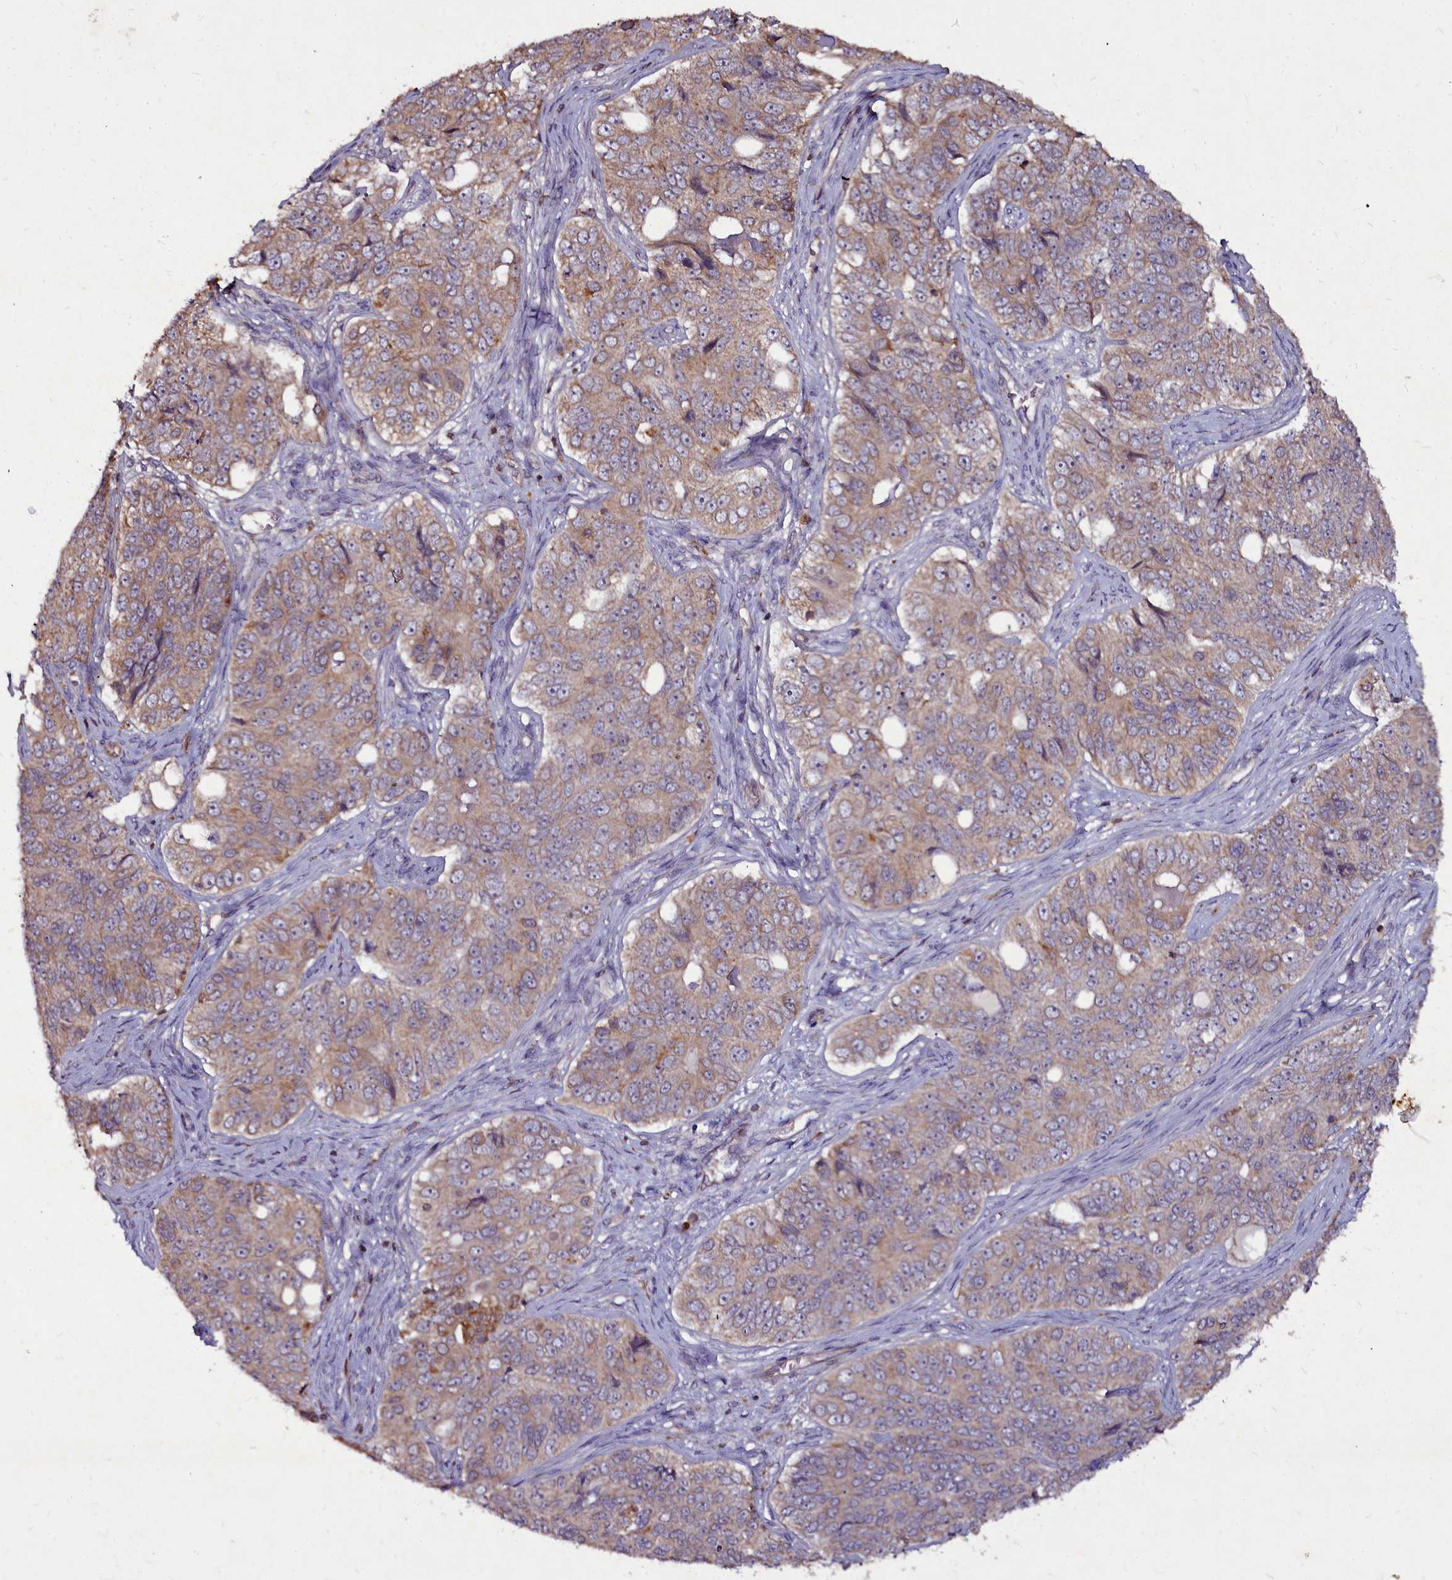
{"staining": {"intensity": "moderate", "quantity": "<25%", "location": "cytoplasmic/membranous"}, "tissue": "ovarian cancer", "cell_type": "Tumor cells", "image_type": "cancer", "snomed": [{"axis": "morphology", "description": "Carcinoma, endometroid"}, {"axis": "topography", "description": "Ovary"}], "caption": "This histopathology image displays IHC staining of human ovarian cancer, with low moderate cytoplasmic/membranous expression in about <25% of tumor cells.", "gene": "NCKAP1L", "patient": {"sex": "female", "age": 51}}